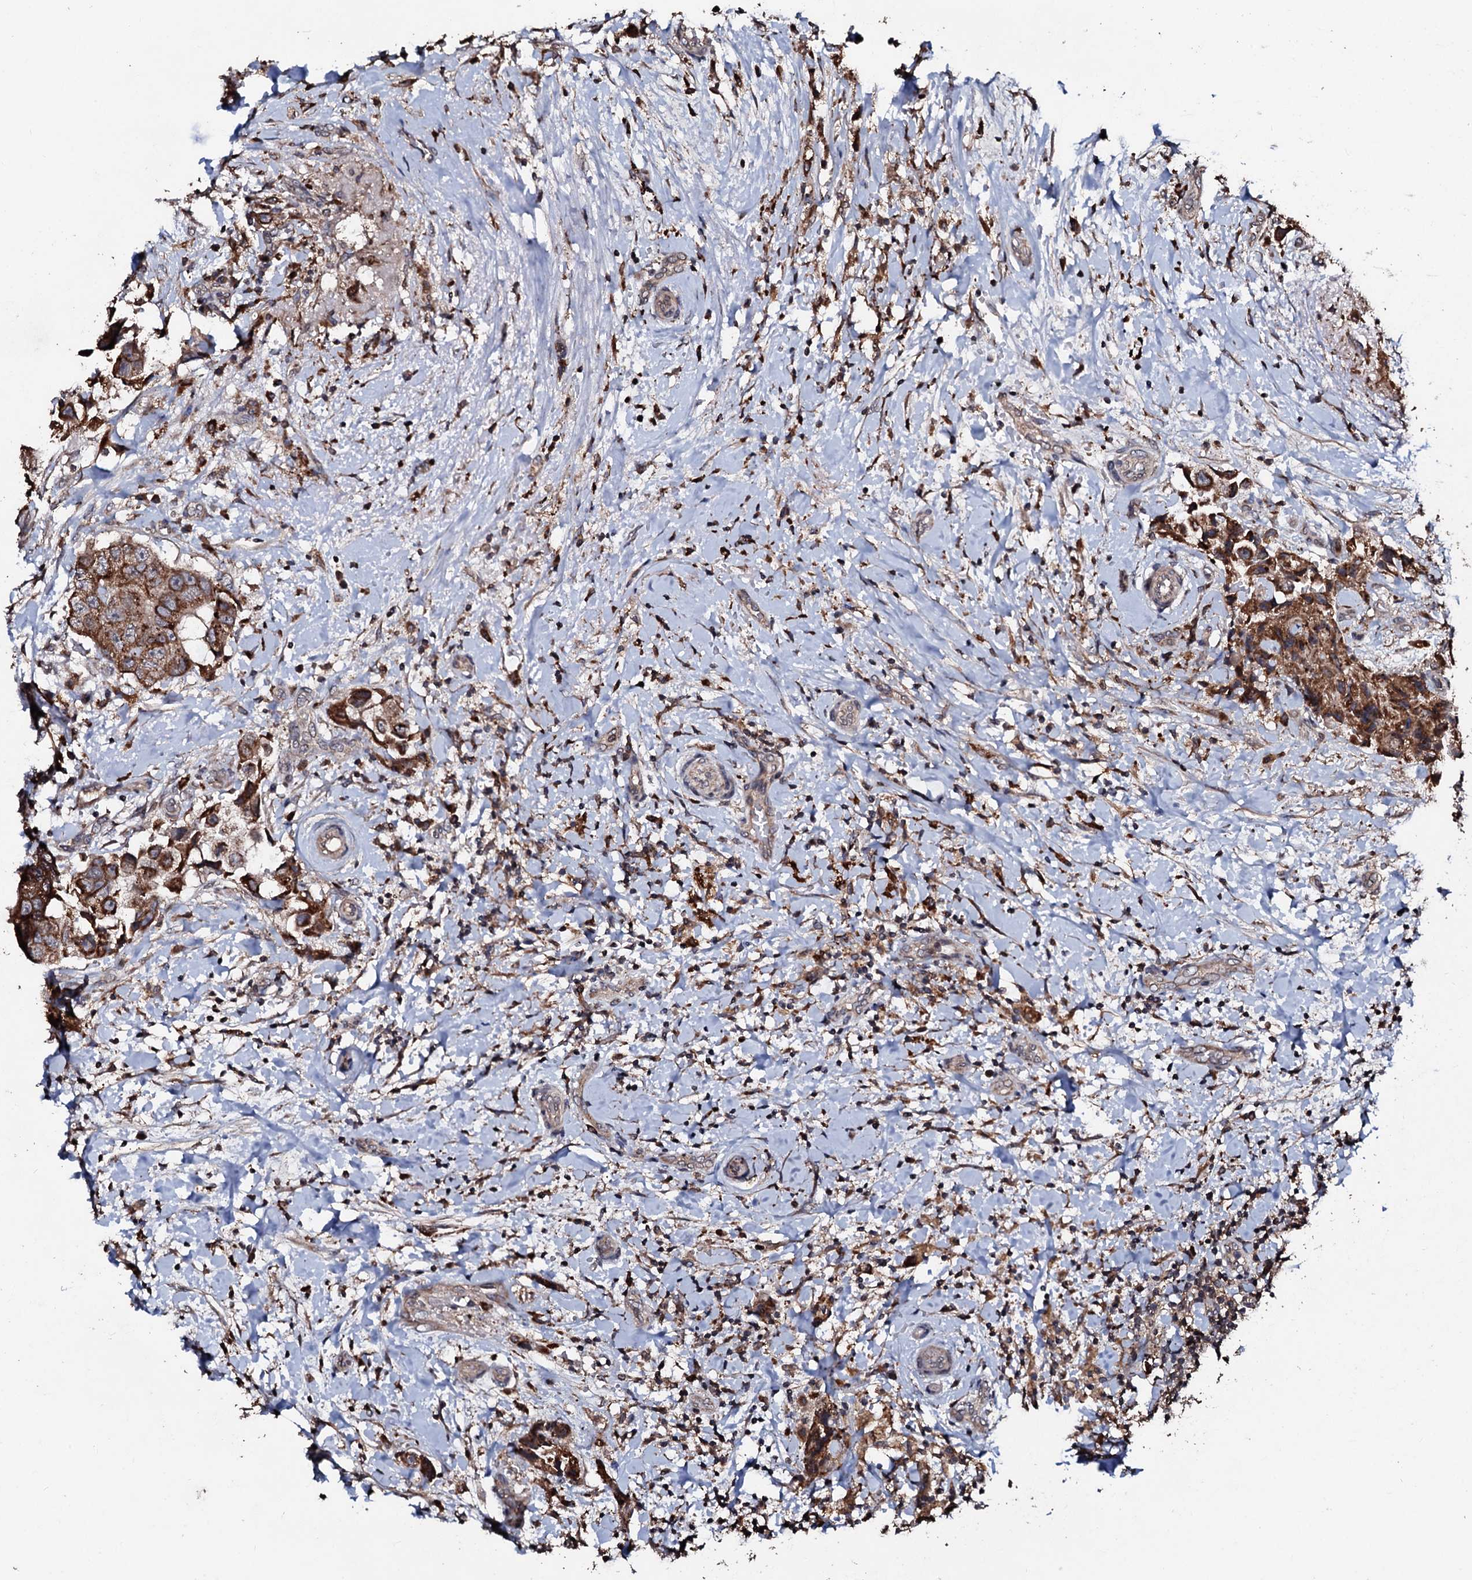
{"staining": {"intensity": "moderate", "quantity": ">75%", "location": "cytoplasmic/membranous"}, "tissue": "breast cancer", "cell_type": "Tumor cells", "image_type": "cancer", "snomed": [{"axis": "morphology", "description": "Normal tissue, NOS"}, {"axis": "morphology", "description": "Duct carcinoma"}, {"axis": "topography", "description": "Breast"}], "caption": "Protein positivity by immunohistochemistry reveals moderate cytoplasmic/membranous staining in approximately >75% of tumor cells in breast cancer. (brown staining indicates protein expression, while blue staining denotes nuclei).", "gene": "SDHAF2", "patient": {"sex": "female", "age": 62}}